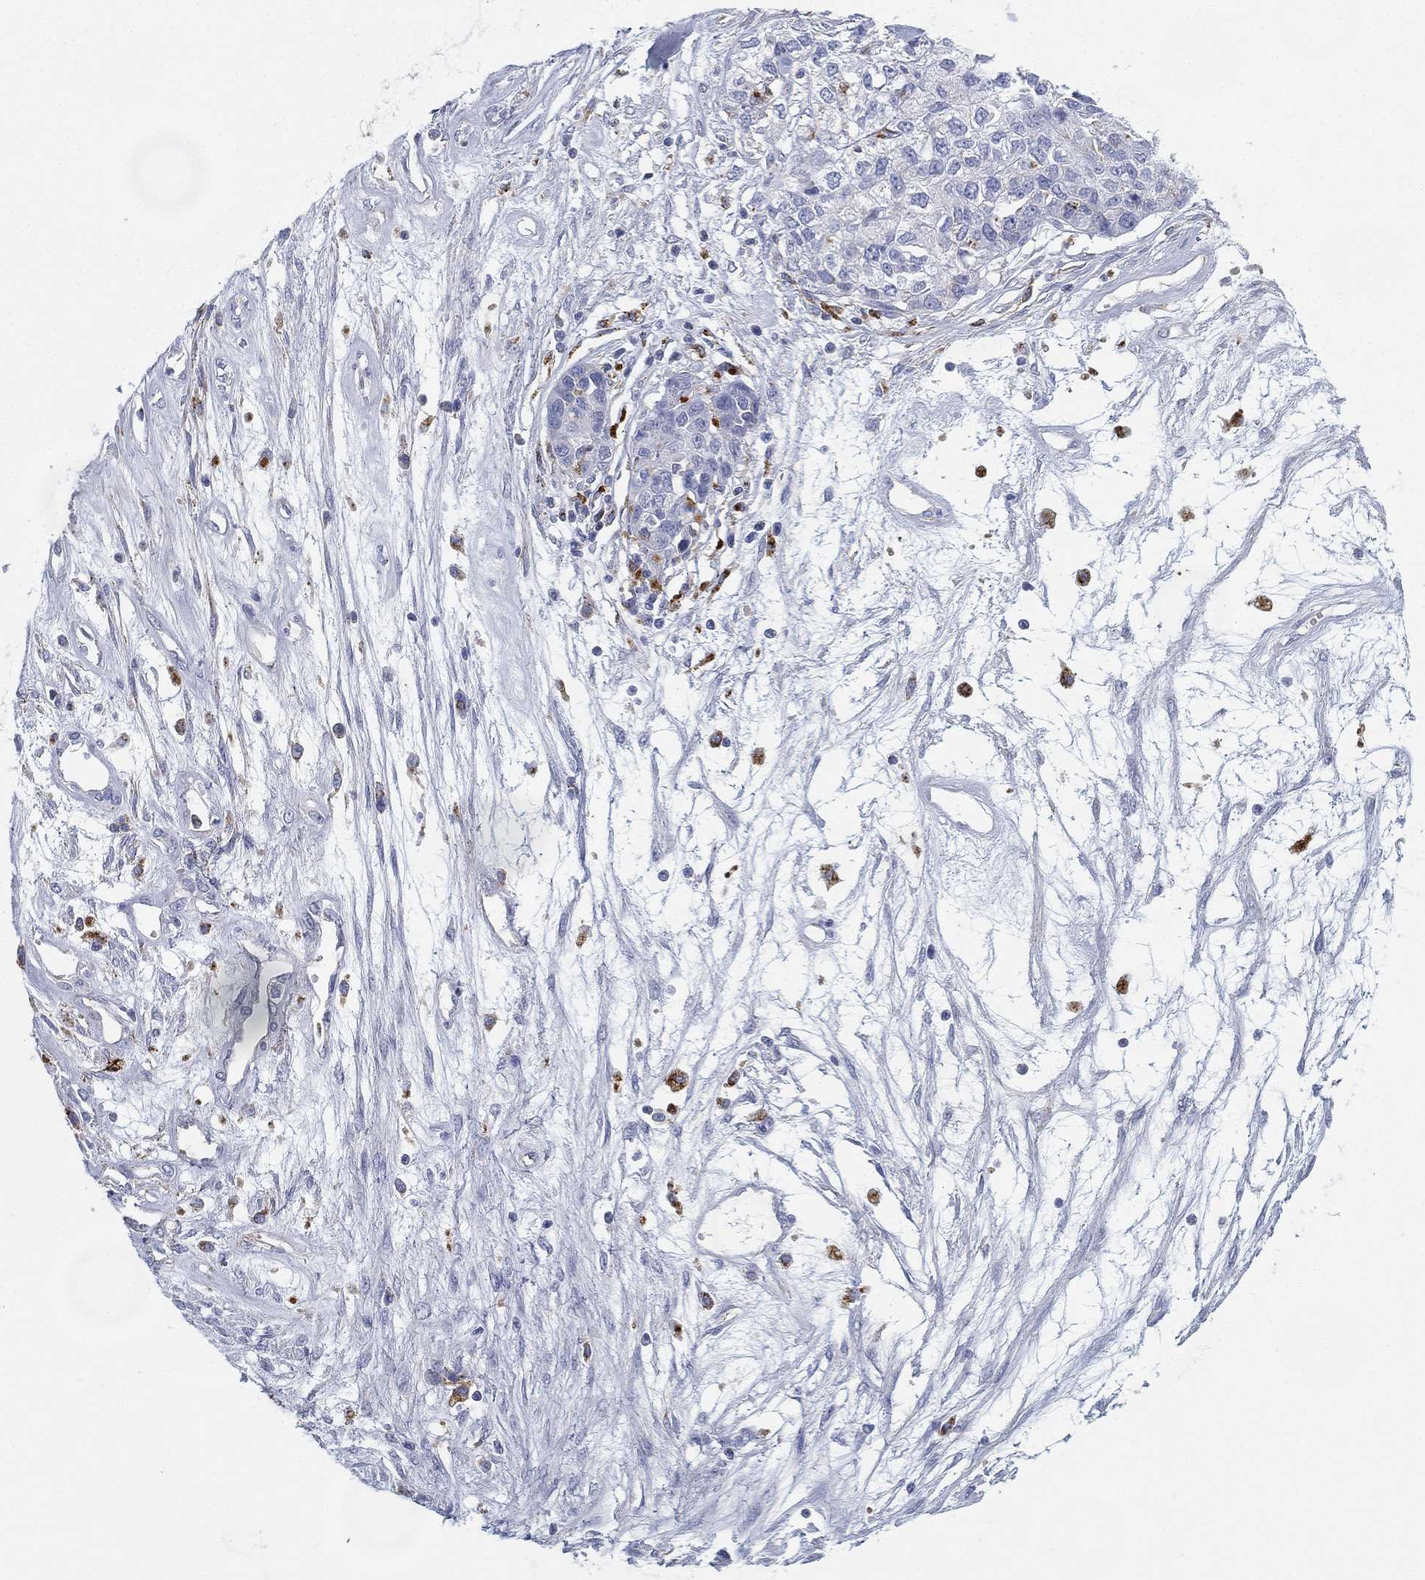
{"staining": {"intensity": "negative", "quantity": "none", "location": "none"}, "tissue": "ovarian cancer", "cell_type": "Tumor cells", "image_type": "cancer", "snomed": [{"axis": "morphology", "description": "Cystadenocarcinoma, serous, NOS"}, {"axis": "topography", "description": "Ovary"}], "caption": "Ovarian serous cystadenocarcinoma stained for a protein using IHC exhibits no staining tumor cells.", "gene": "NPC2", "patient": {"sex": "female", "age": 87}}